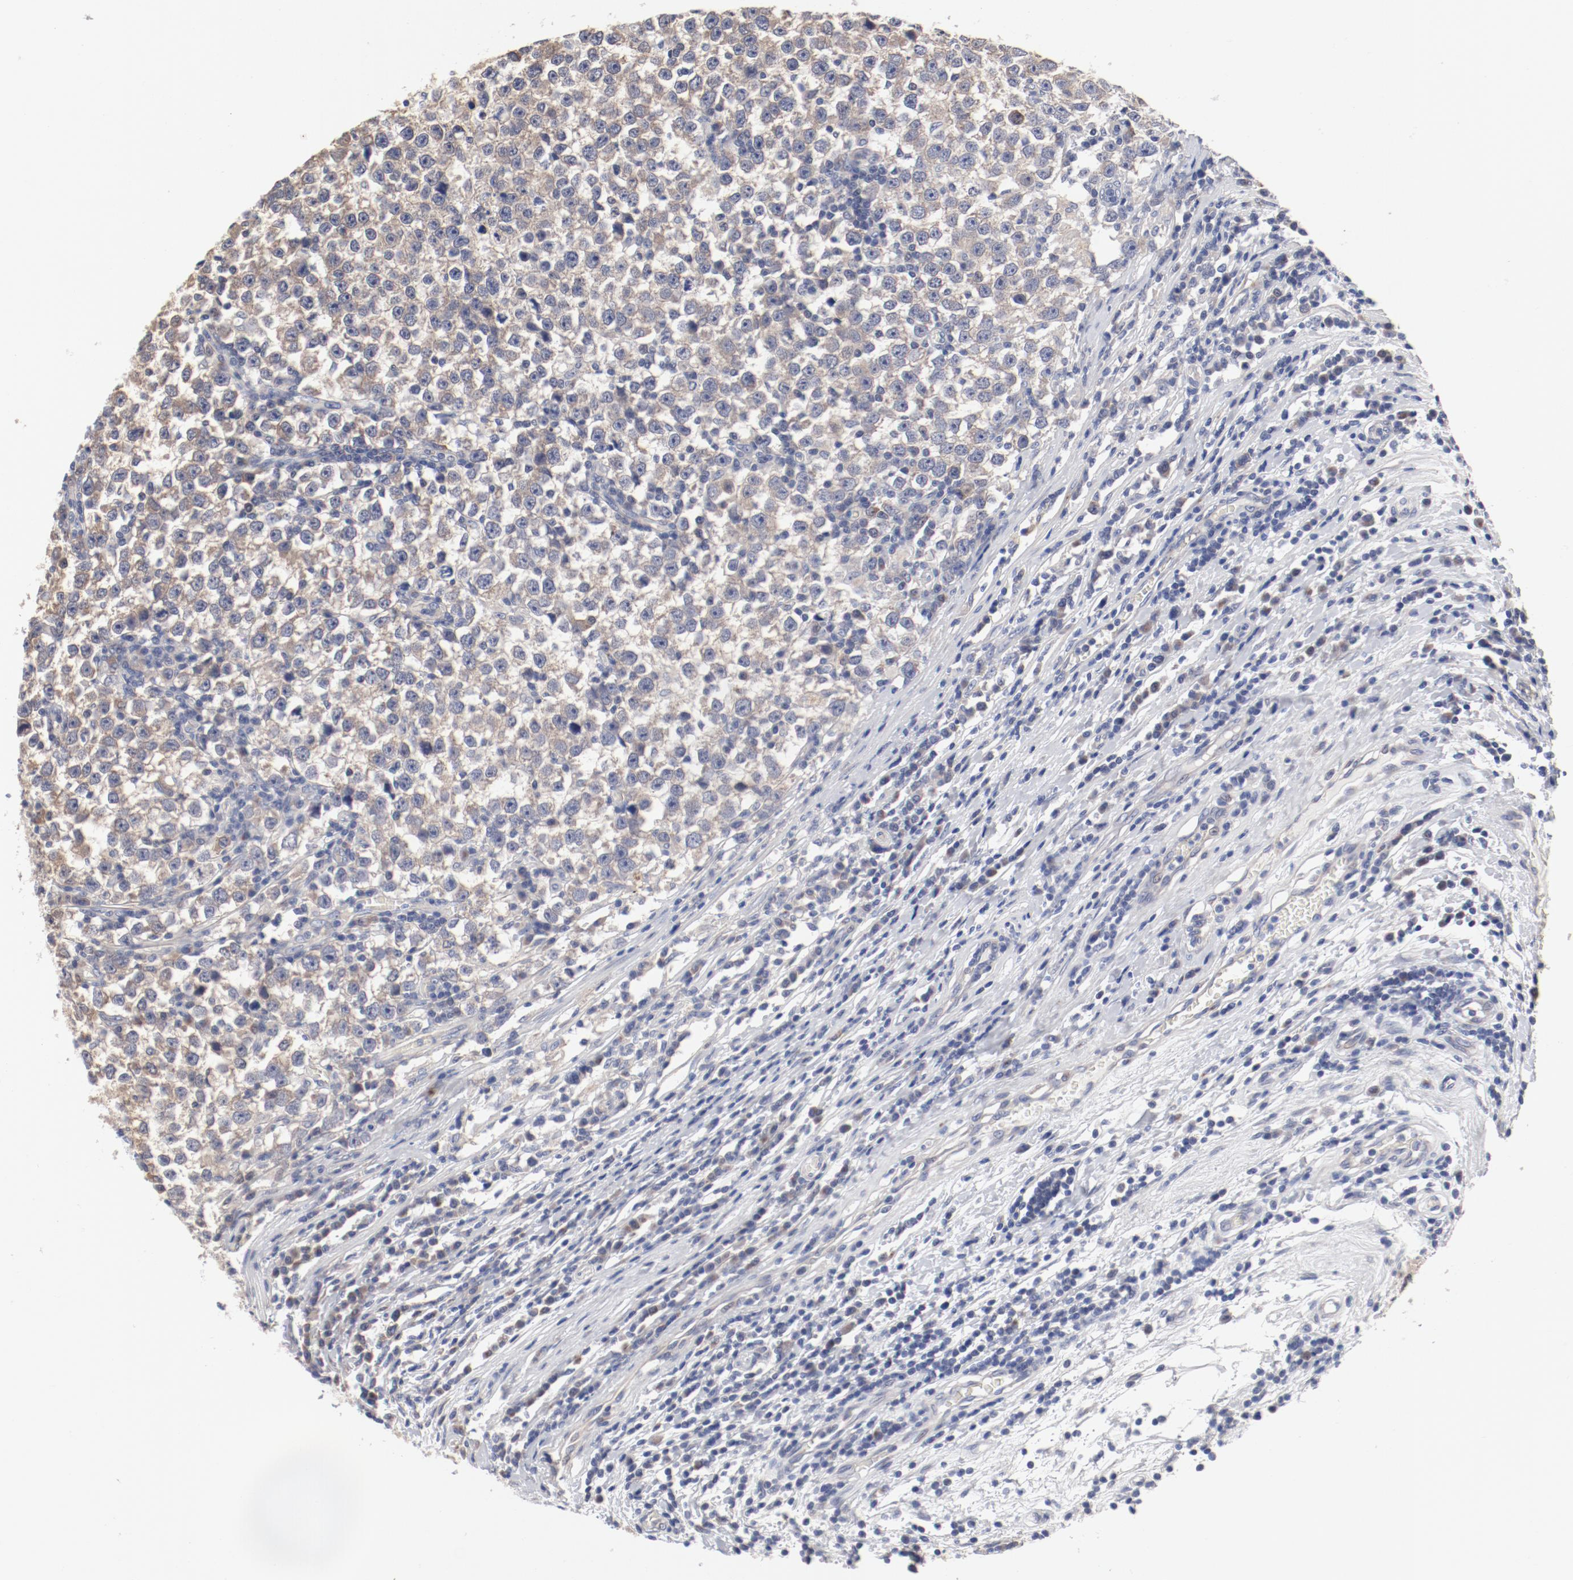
{"staining": {"intensity": "weak", "quantity": "25%-75%", "location": "cytoplasmic/membranous"}, "tissue": "testis cancer", "cell_type": "Tumor cells", "image_type": "cancer", "snomed": [{"axis": "morphology", "description": "Seminoma, NOS"}, {"axis": "topography", "description": "Testis"}], "caption": "Tumor cells exhibit low levels of weak cytoplasmic/membranous positivity in about 25%-75% of cells in seminoma (testis). (DAB (3,3'-diaminobenzidine) = brown stain, brightfield microscopy at high magnification).", "gene": "GPR143", "patient": {"sex": "male", "age": 43}}